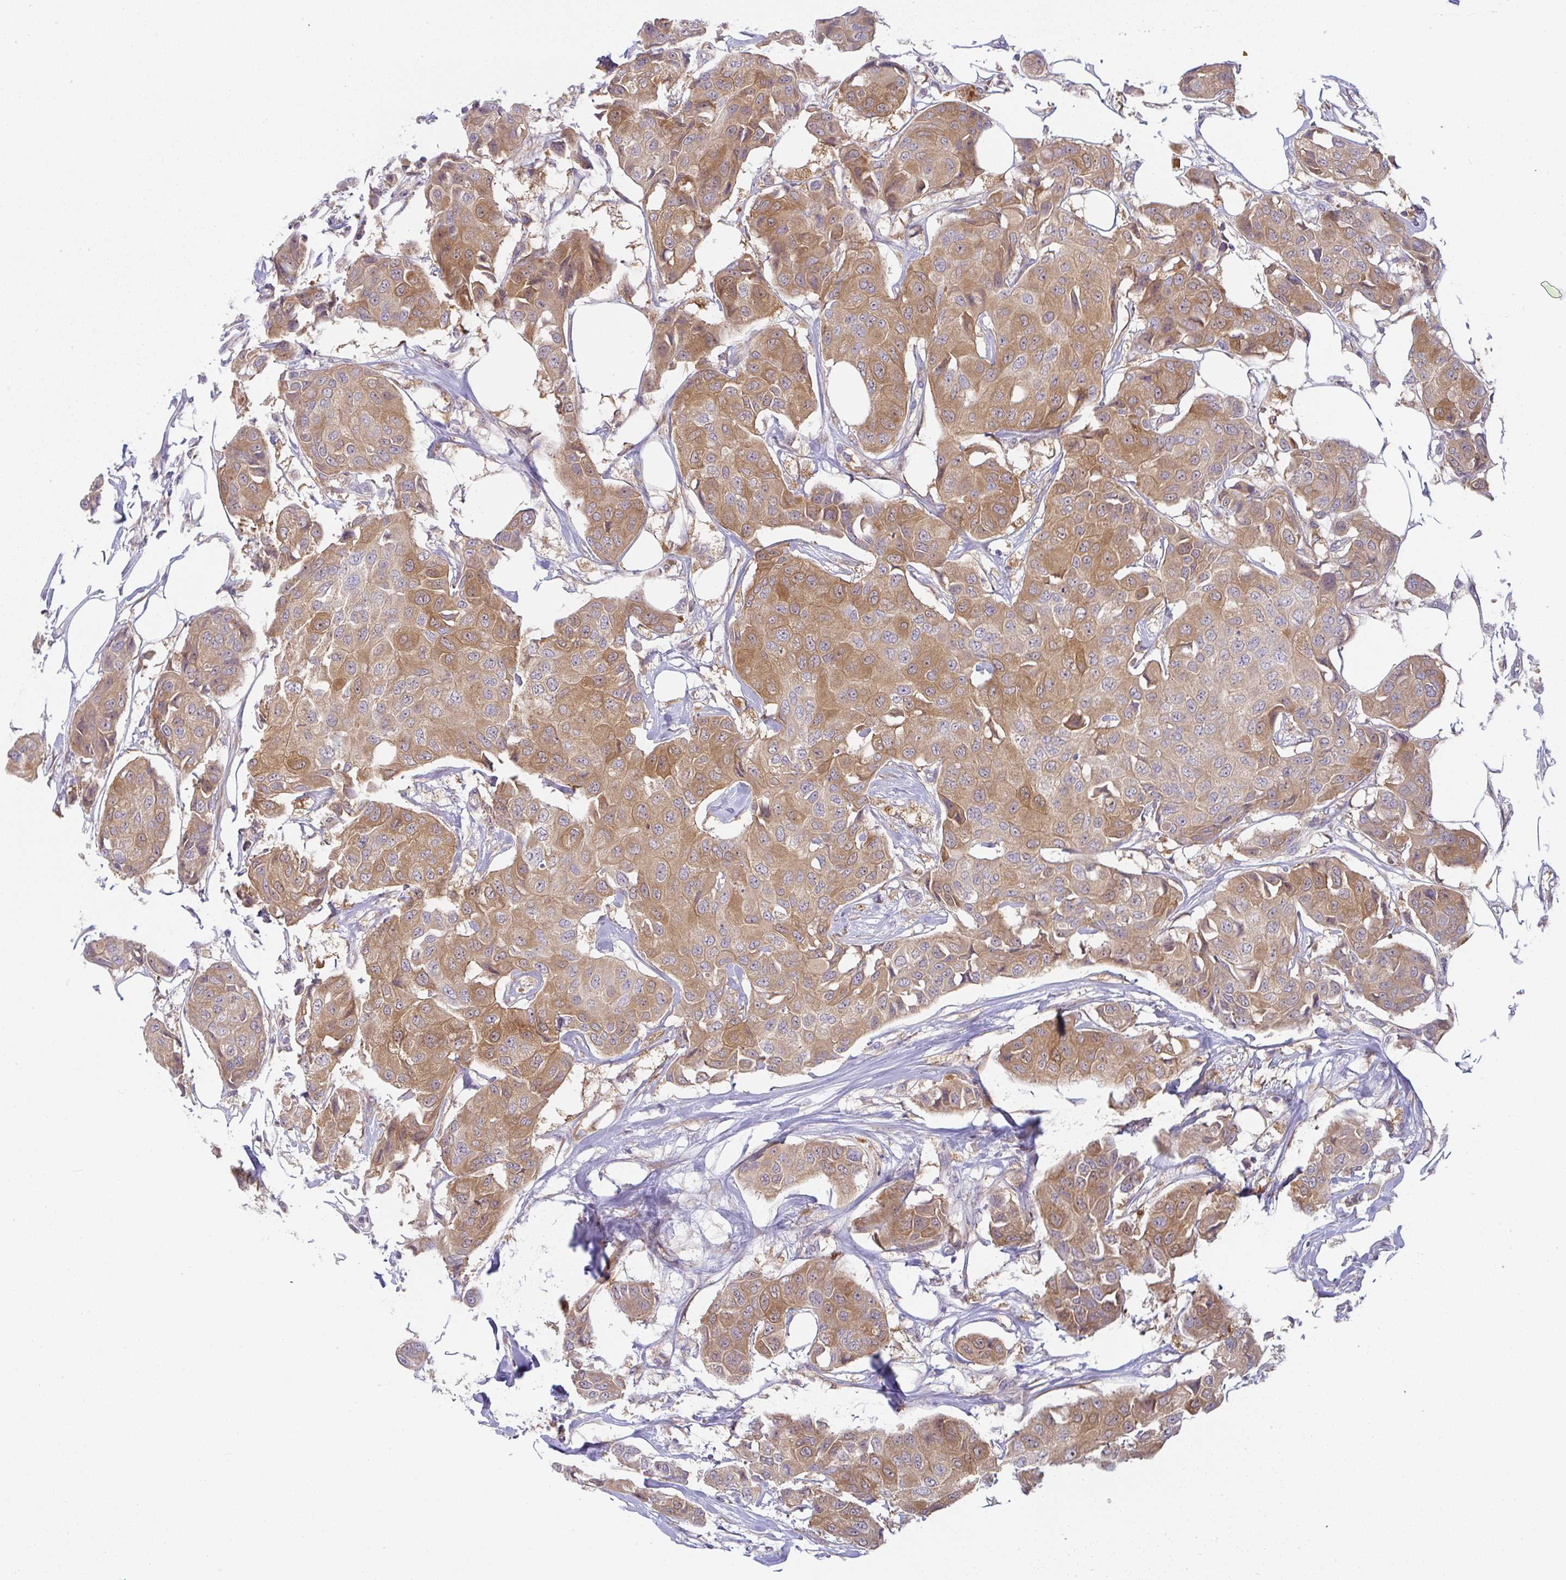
{"staining": {"intensity": "moderate", "quantity": ">75%", "location": "cytoplasmic/membranous"}, "tissue": "breast cancer", "cell_type": "Tumor cells", "image_type": "cancer", "snomed": [{"axis": "morphology", "description": "Duct carcinoma"}, {"axis": "topography", "description": "Breast"}, {"axis": "topography", "description": "Lymph node"}], "caption": "Brown immunohistochemical staining in human breast infiltrating ductal carcinoma reveals moderate cytoplasmic/membranous expression in approximately >75% of tumor cells.", "gene": "DERL2", "patient": {"sex": "female", "age": 80}}